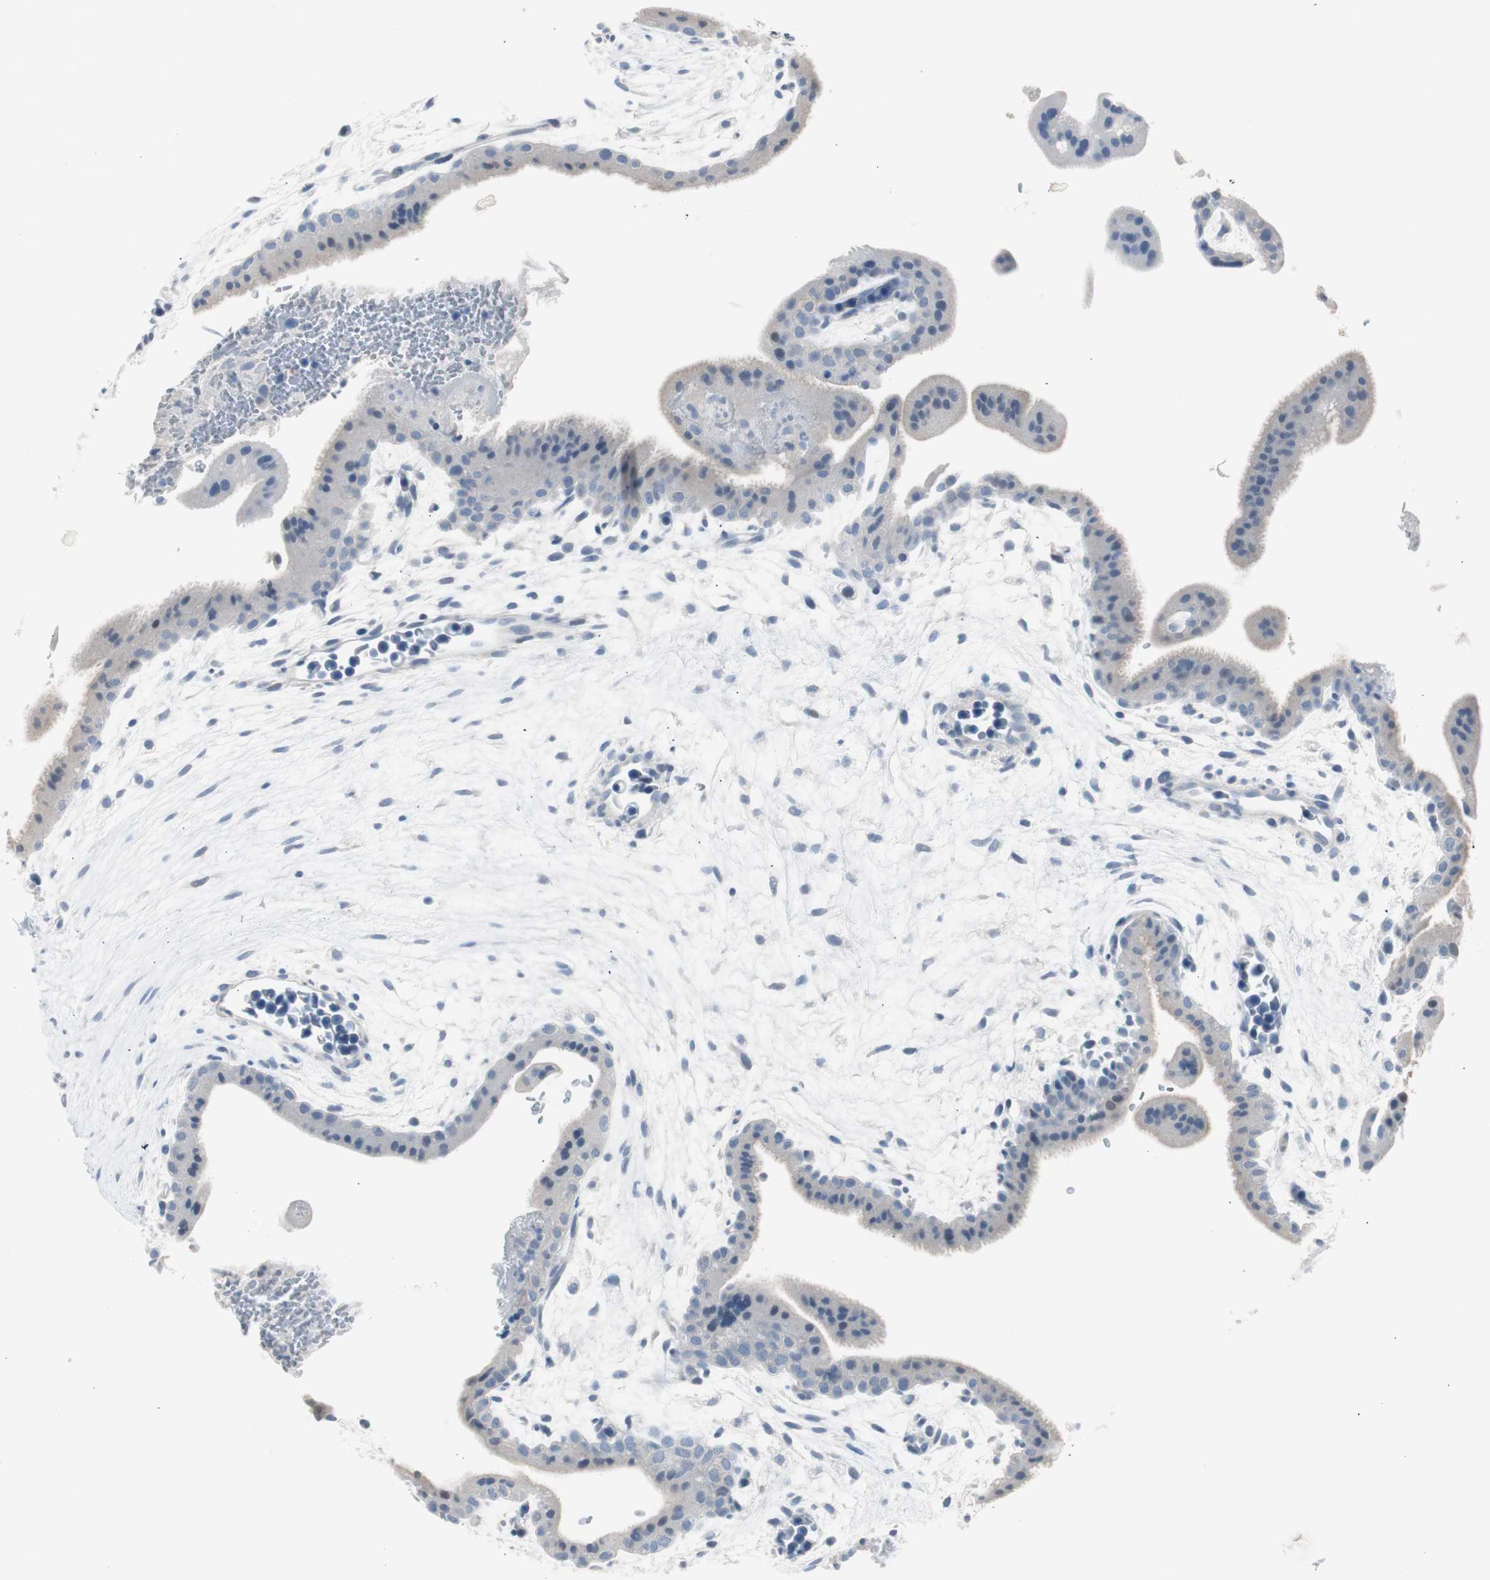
{"staining": {"intensity": "negative", "quantity": "none", "location": "none"}, "tissue": "placenta", "cell_type": "Decidual cells", "image_type": "normal", "snomed": [{"axis": "morphology", "description": "Normal tissue, NOS"}, {"axis": "topography", "description": "Placenta"}], "caption": "Immunohistochemistry (IHC) histopathology image of normal placenta: human placenta stained with DAB (3,3'-diaminobenzidine) exhibits no significant protein positivity in decidual cells.", "gene": "S100A7A", "patient": {"sex": "female", "age": 35}}